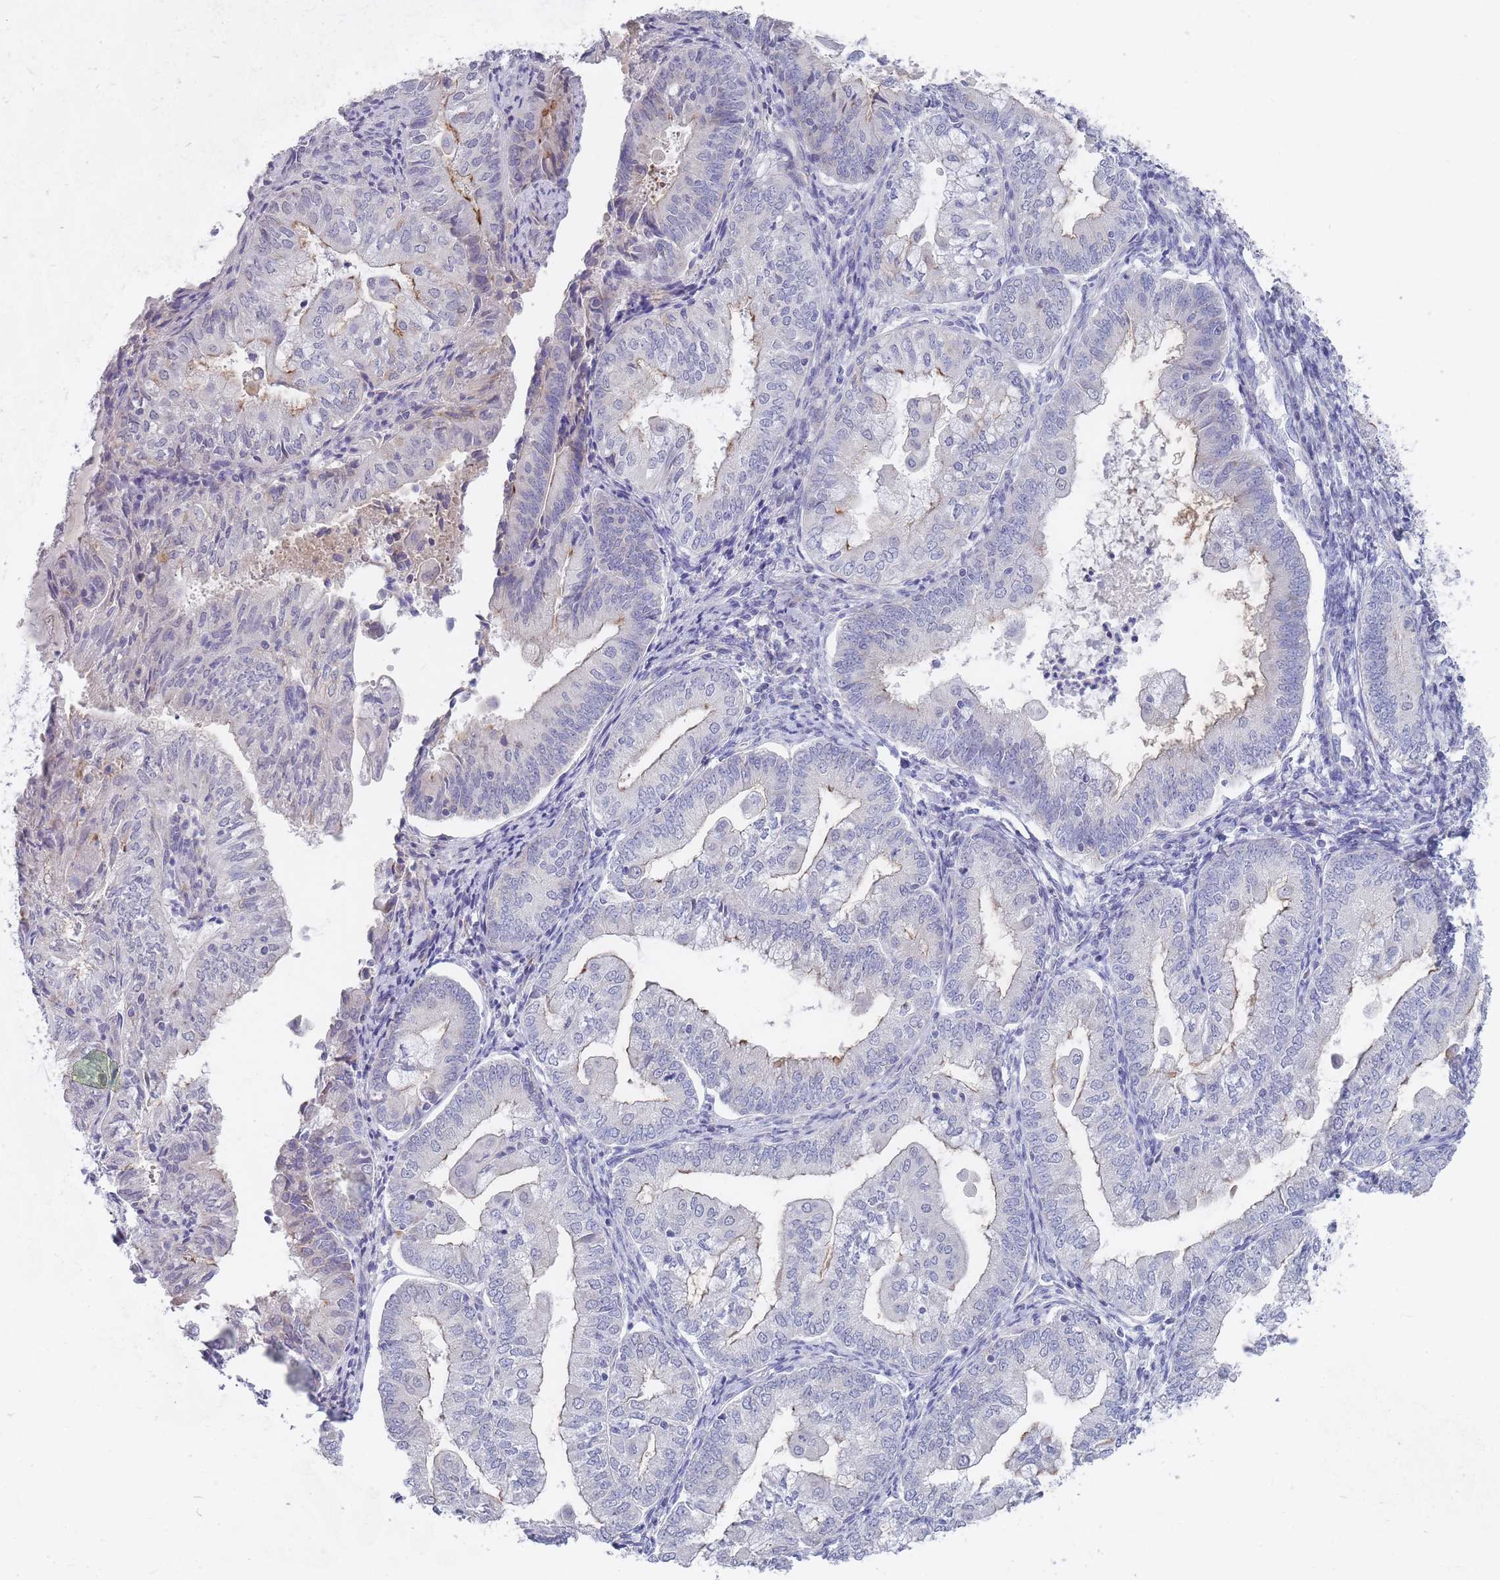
{"staining": {"intensity": "negative", "quantity": "none", "location": "none"}, "tissue": "endometrial cancer", "cell_type": "Tumor cells", "image_type": "cancer", "snomed": [{"axis": "morphology", "description": "Adenocarcinoma, NOS"}, {"axis": "topography", "description": "Endometrium"}], "caption": "IHC micrograph of neoplastic tissue: human endometrial cancer stained with DAB (3,3'-diaminobenzidine) exhibits no significant protein positivity in tumor cells.", "gene": "PIGU", "patient": {"sex": "female", "age": 55}}